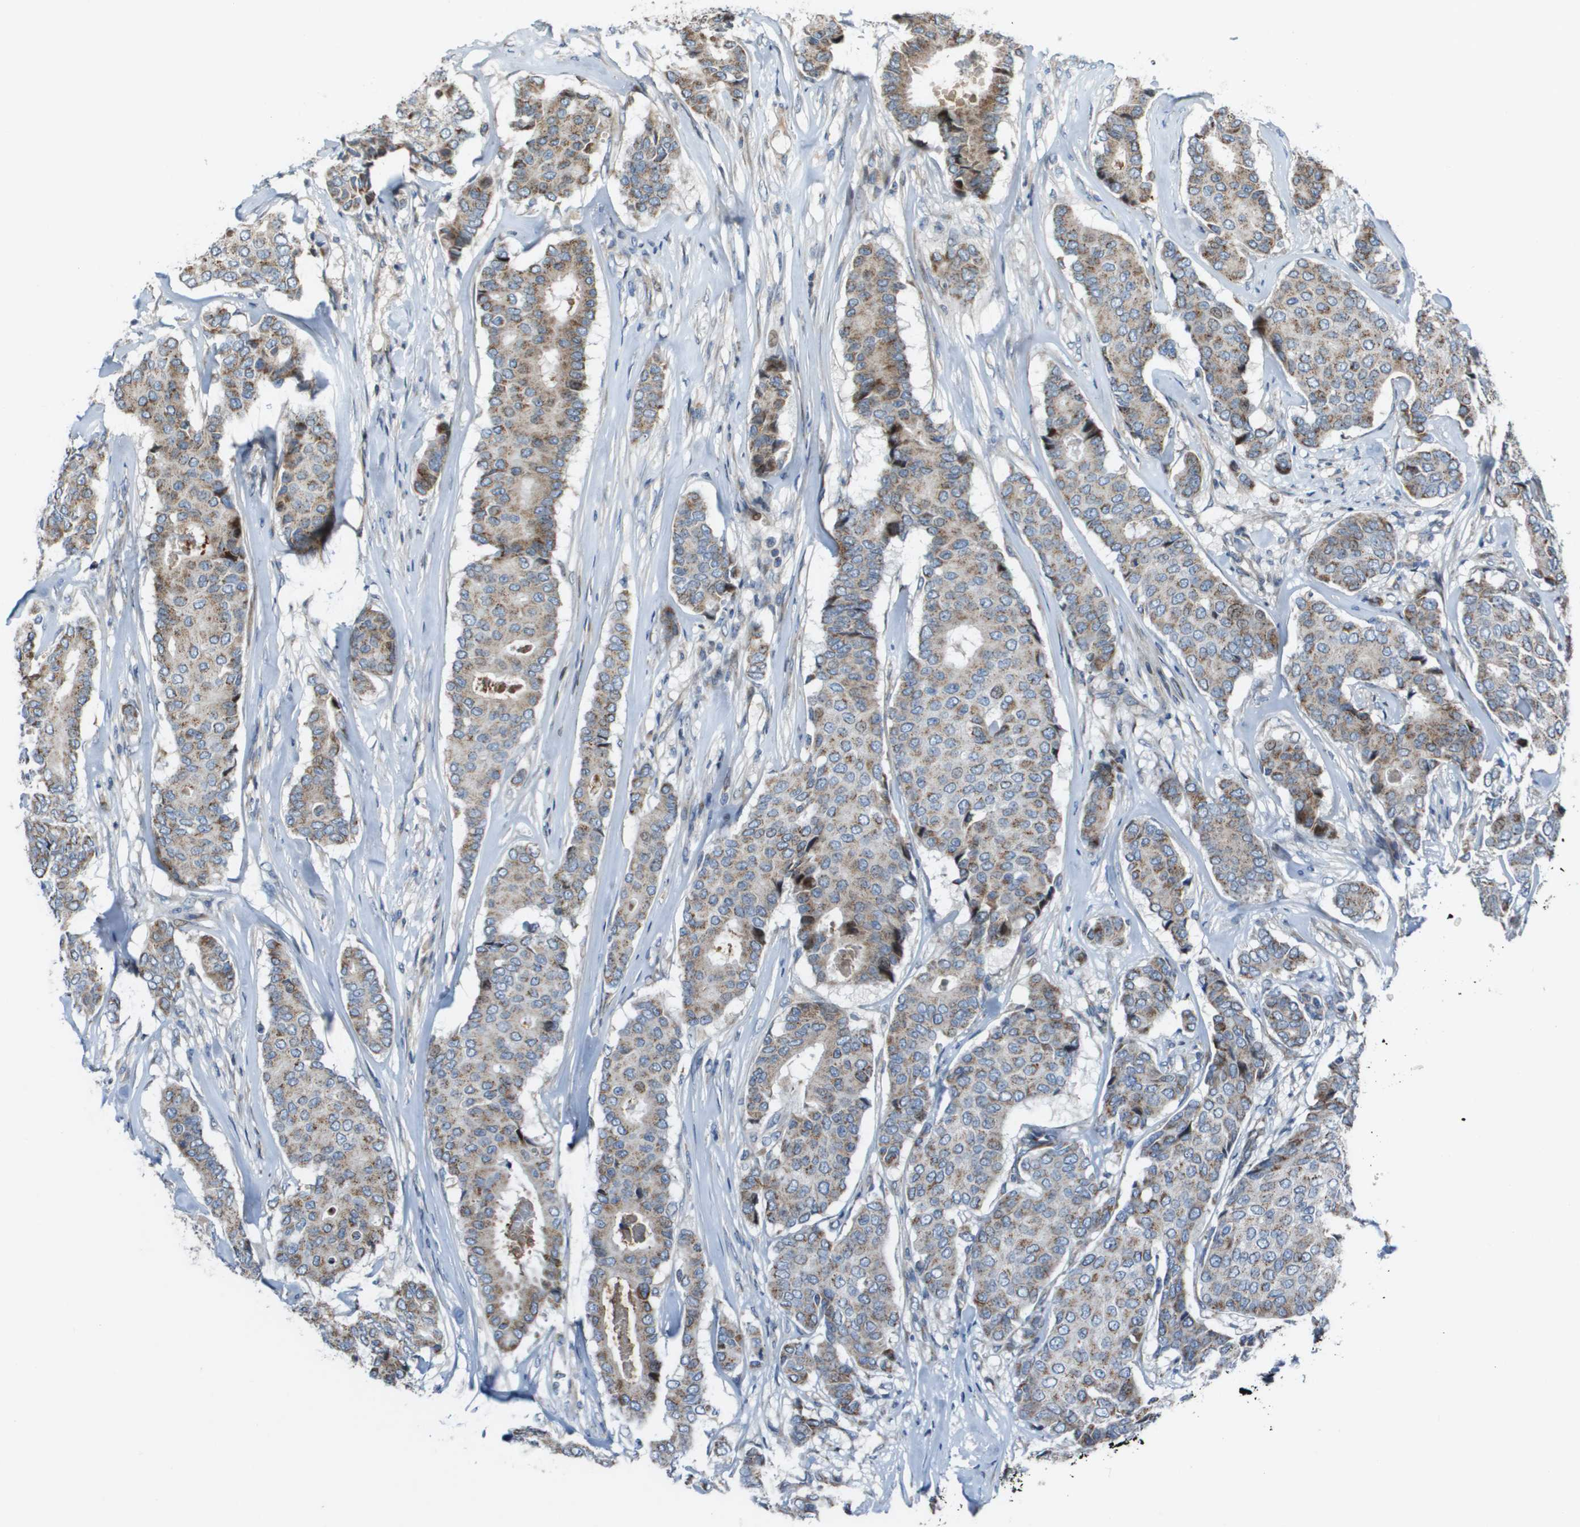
{"staining": {"intensity": "moderate", "quantity": "25%-75%", "location": "cytoplasmic/membranous"}, "tissue": "breast cancer", "cell_type": "Tumor cells", "image_type": "cancer", "snomed": [{"axis": "morphology", "description": "Duct carcinoma"}, {"axis": "topography", "description": "Breast"}], "caption": "IHC of intraductal carcinoma (breast) reveals medium levels of moderate cytoplasmic/membranous positivity in about 25%-75% of tumor cells.", "gene": "MGAT3", "patient": {"sex": "female", "age": 75}}